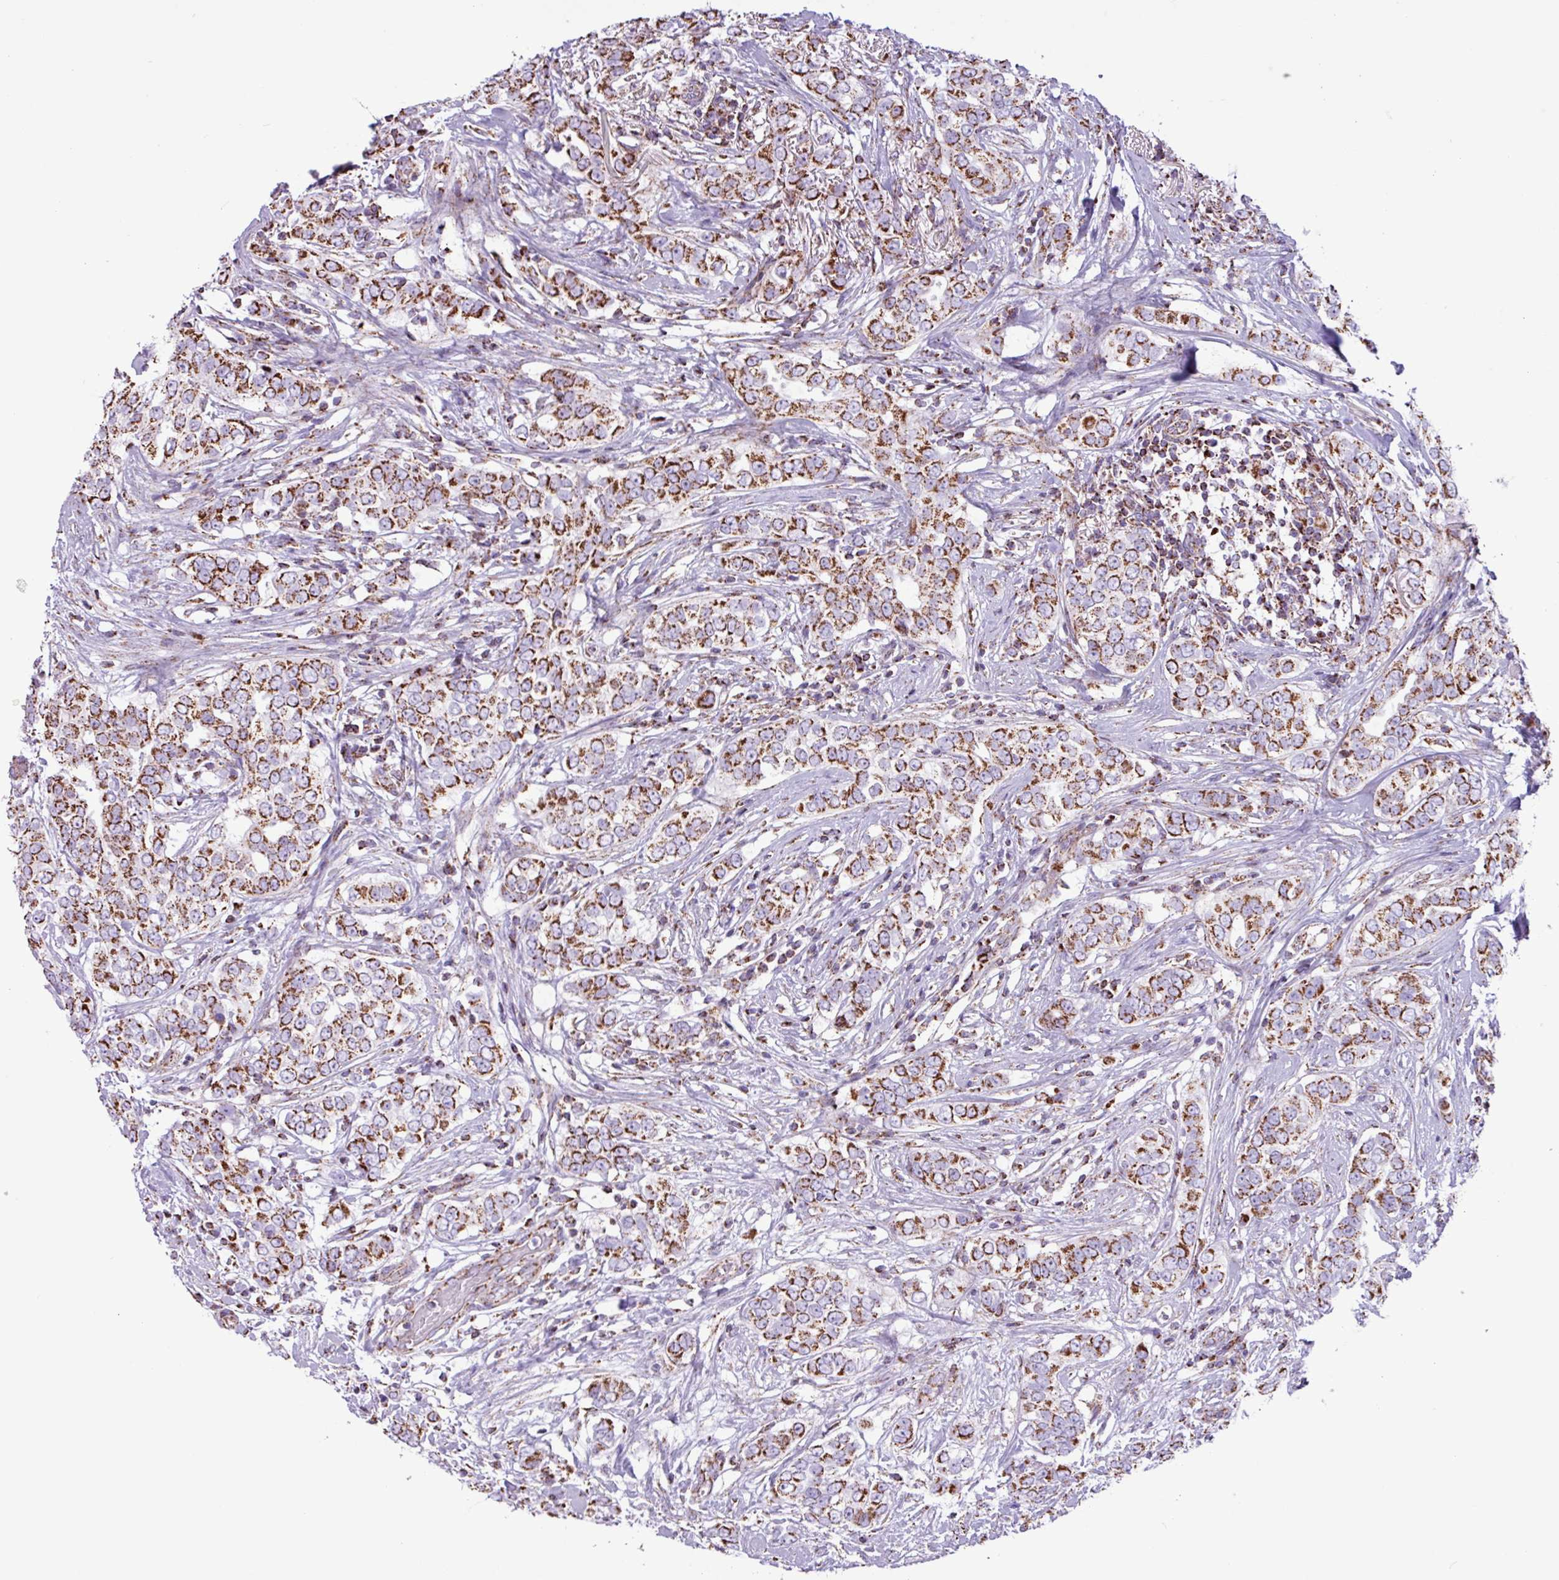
{"staining": {"intensity": "moderate", "quantity": ">75%", "location": "cytoplasmic/membranous"}, "tissue": "breast cancer", "cell_type": "Tumor cells", "image_type": "cancer", "snomed": [{"axis": "morphology", "description": "Lobular carcinoma"}, {"axis": "topography", "description": "Breast"}], "caption": "Breast lobular carcinoma tissue demonstrates moderate cytoplasmic/membranous expression in approximately >75% of tumor cells, visualized by immunohistochemistry.", "gene": "RTL3", "patient": {"sex": "female", "age": 51}}